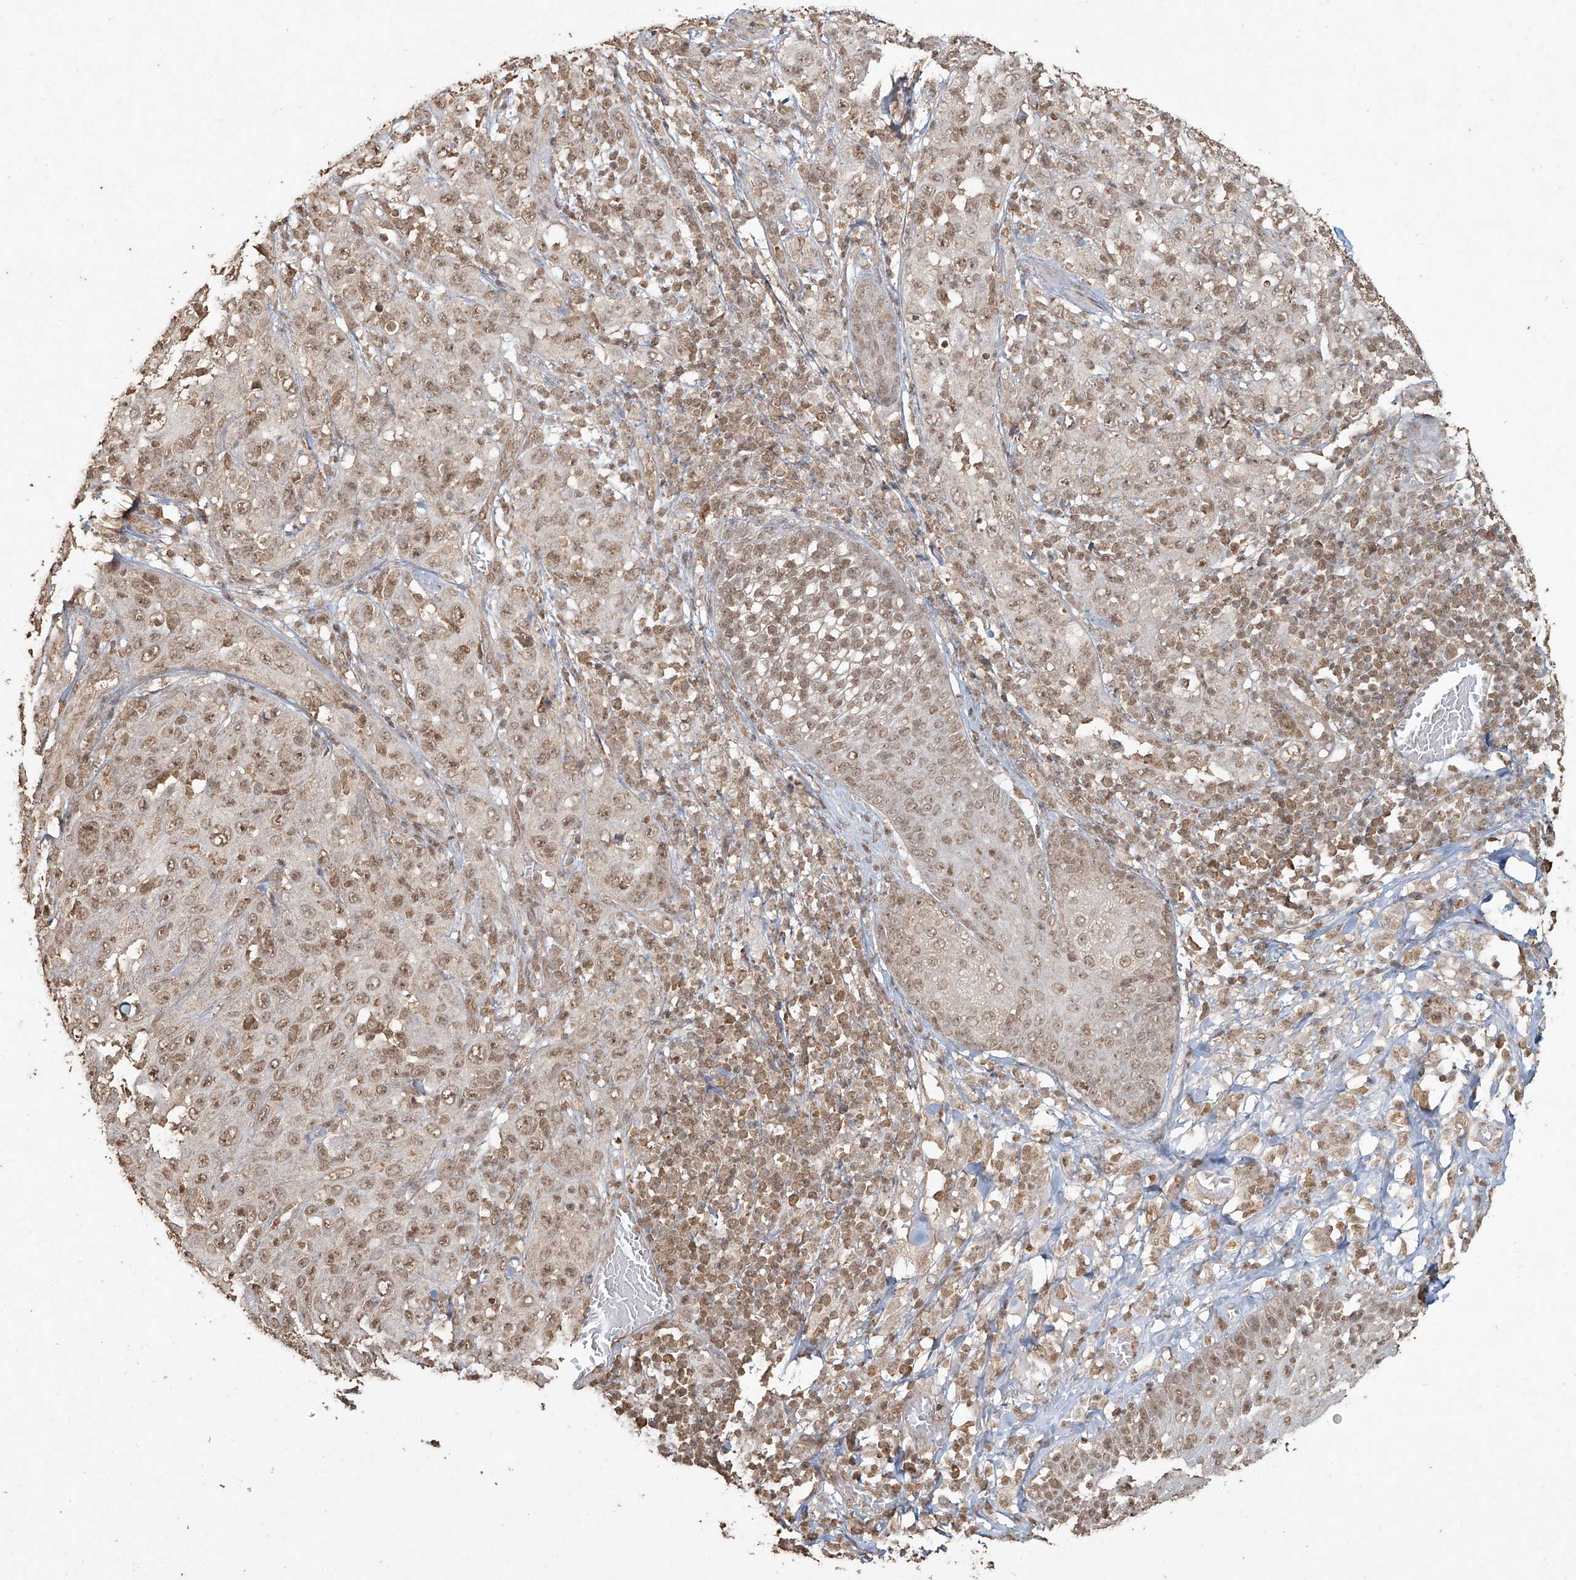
{"staining": {"intensity": "weak", "quantity": ">75%", "location": "nuclear"}, "tissue": "skin cancer", "cell_type": "Tumor cells", "image_type": "cancer", "snomed": [{"axis": "morphology", "description": "Squamous cell carcinoma, NOS"}, {"axis": "topography", "description": "Skin"}], "caption": "Immunohistochemical staining of skin cancer (squamous cell carcinoma) exhibits low levels of weak nuclear positivity in approximately >75% of tumor cells.", "gene": "TIGAR", "patient": {"sex": "female", "age": 88}}